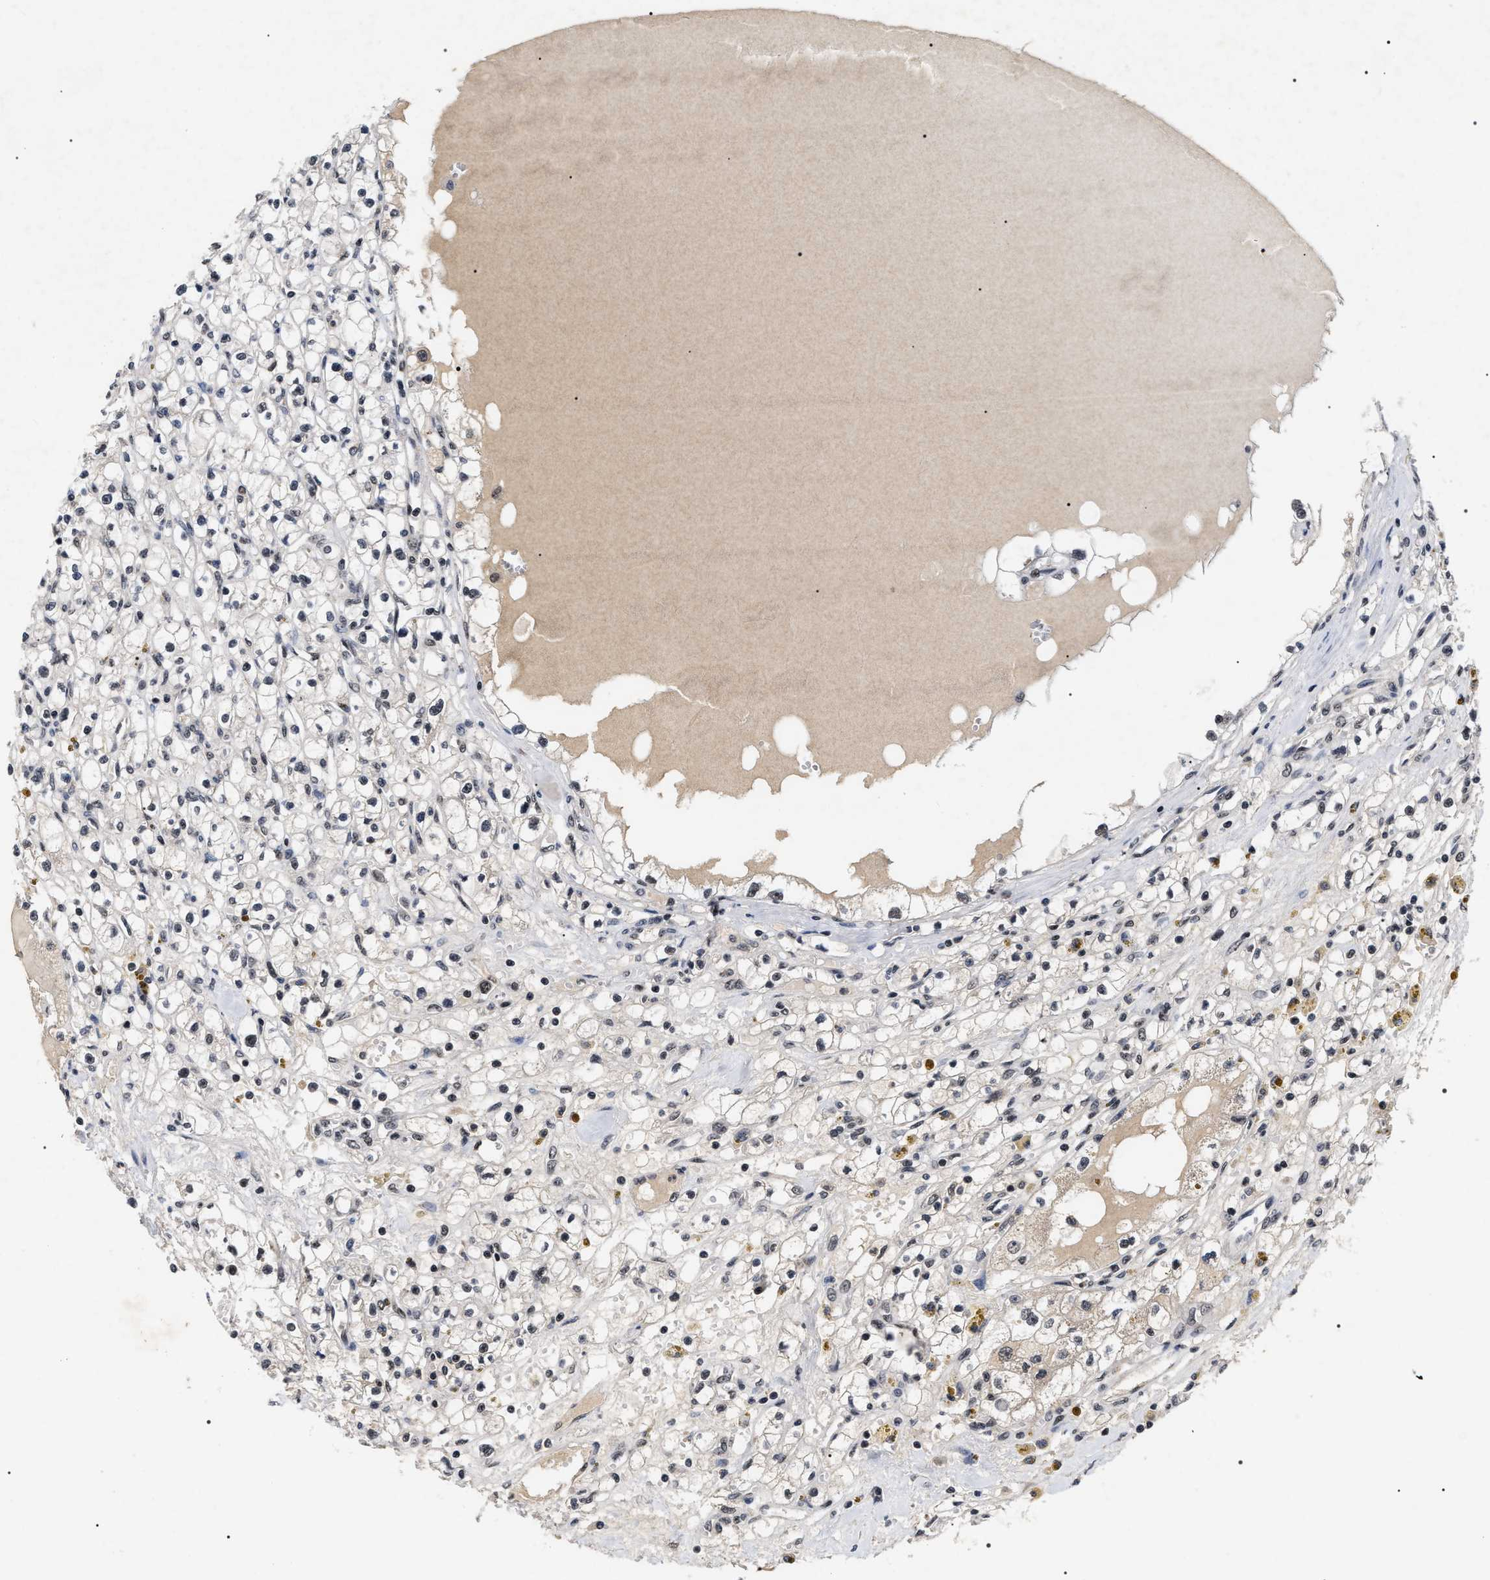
{"staining": {"intensity": "weak", "quantity": "<25%", "location": "nuclear"}, "tissue": "renal cancer", "cell_type": "Tumor cells", "image_type": "cancer", "snomed": [{"axis": "morphology", "description": "Adenocarcinoma, NOS"}, {"axis": "topography", "description": "Kidney"}], "caption": "Tumor cells show no significant expression in renal cancer.", "gene": "RRP1B", "patient": {"sex": "male", "age": 56}}